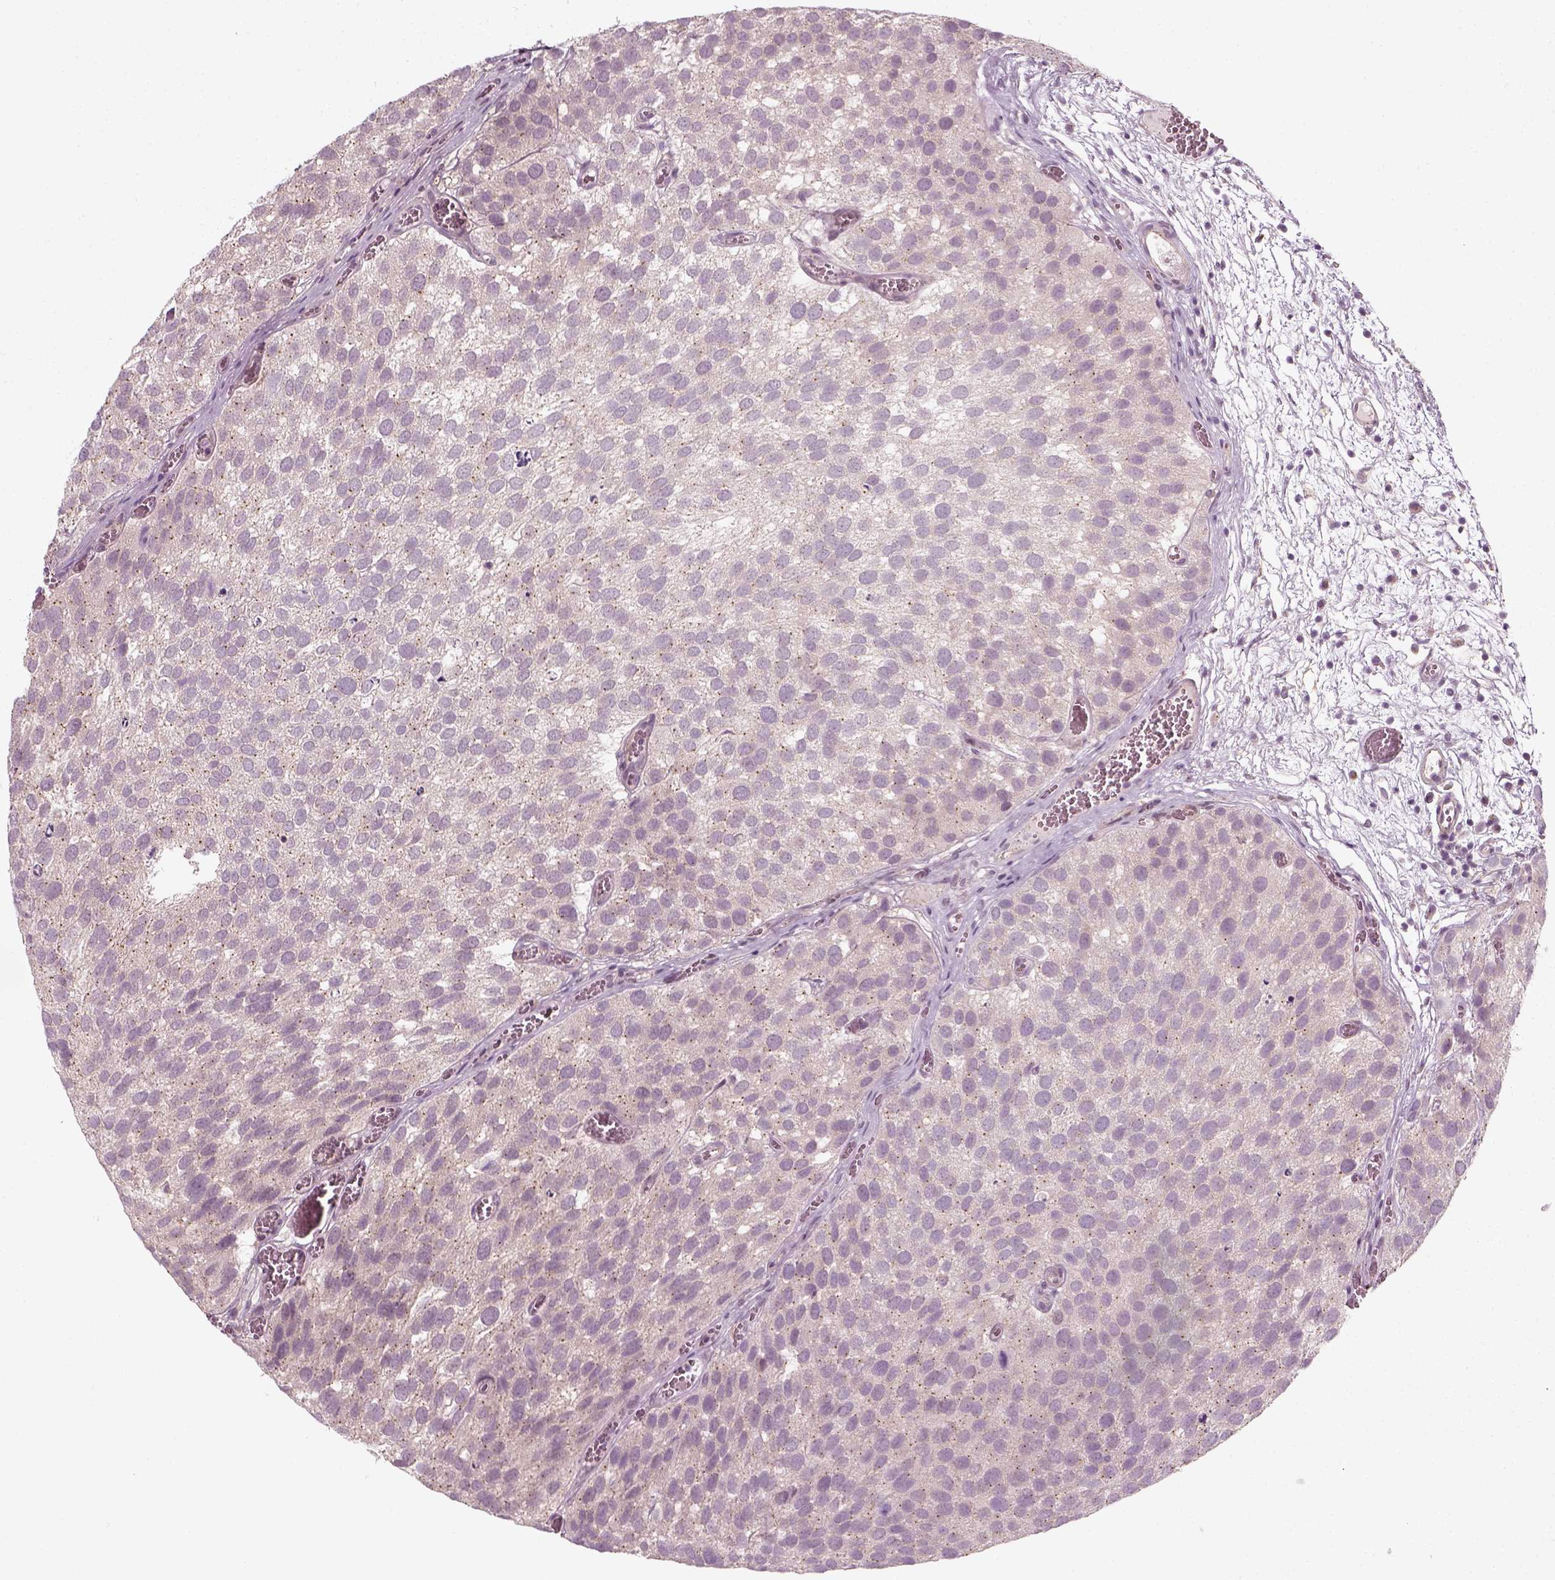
{"staining": {"intensity": "negative", "quantity": "none", "location": "none"}, "tissue": "urothelial cancer", "cell_type": "Tumor cells", "image_type": "cancer", "snomed": [{"axis": "morphology", "description": "Urothelial carcinoma, Low grade"}, {"axis": "topography", "description": "Urinary bladder"}], "caption": "IHC photomicrograph of neoplastic tissue: urothelial cancer stained with DAB (3,3'-diaminobenzidine) reveals no significant protein positivity in tumor cells.", "gene": "MLIP", "patient": {"sex": "female", "age": 69}}